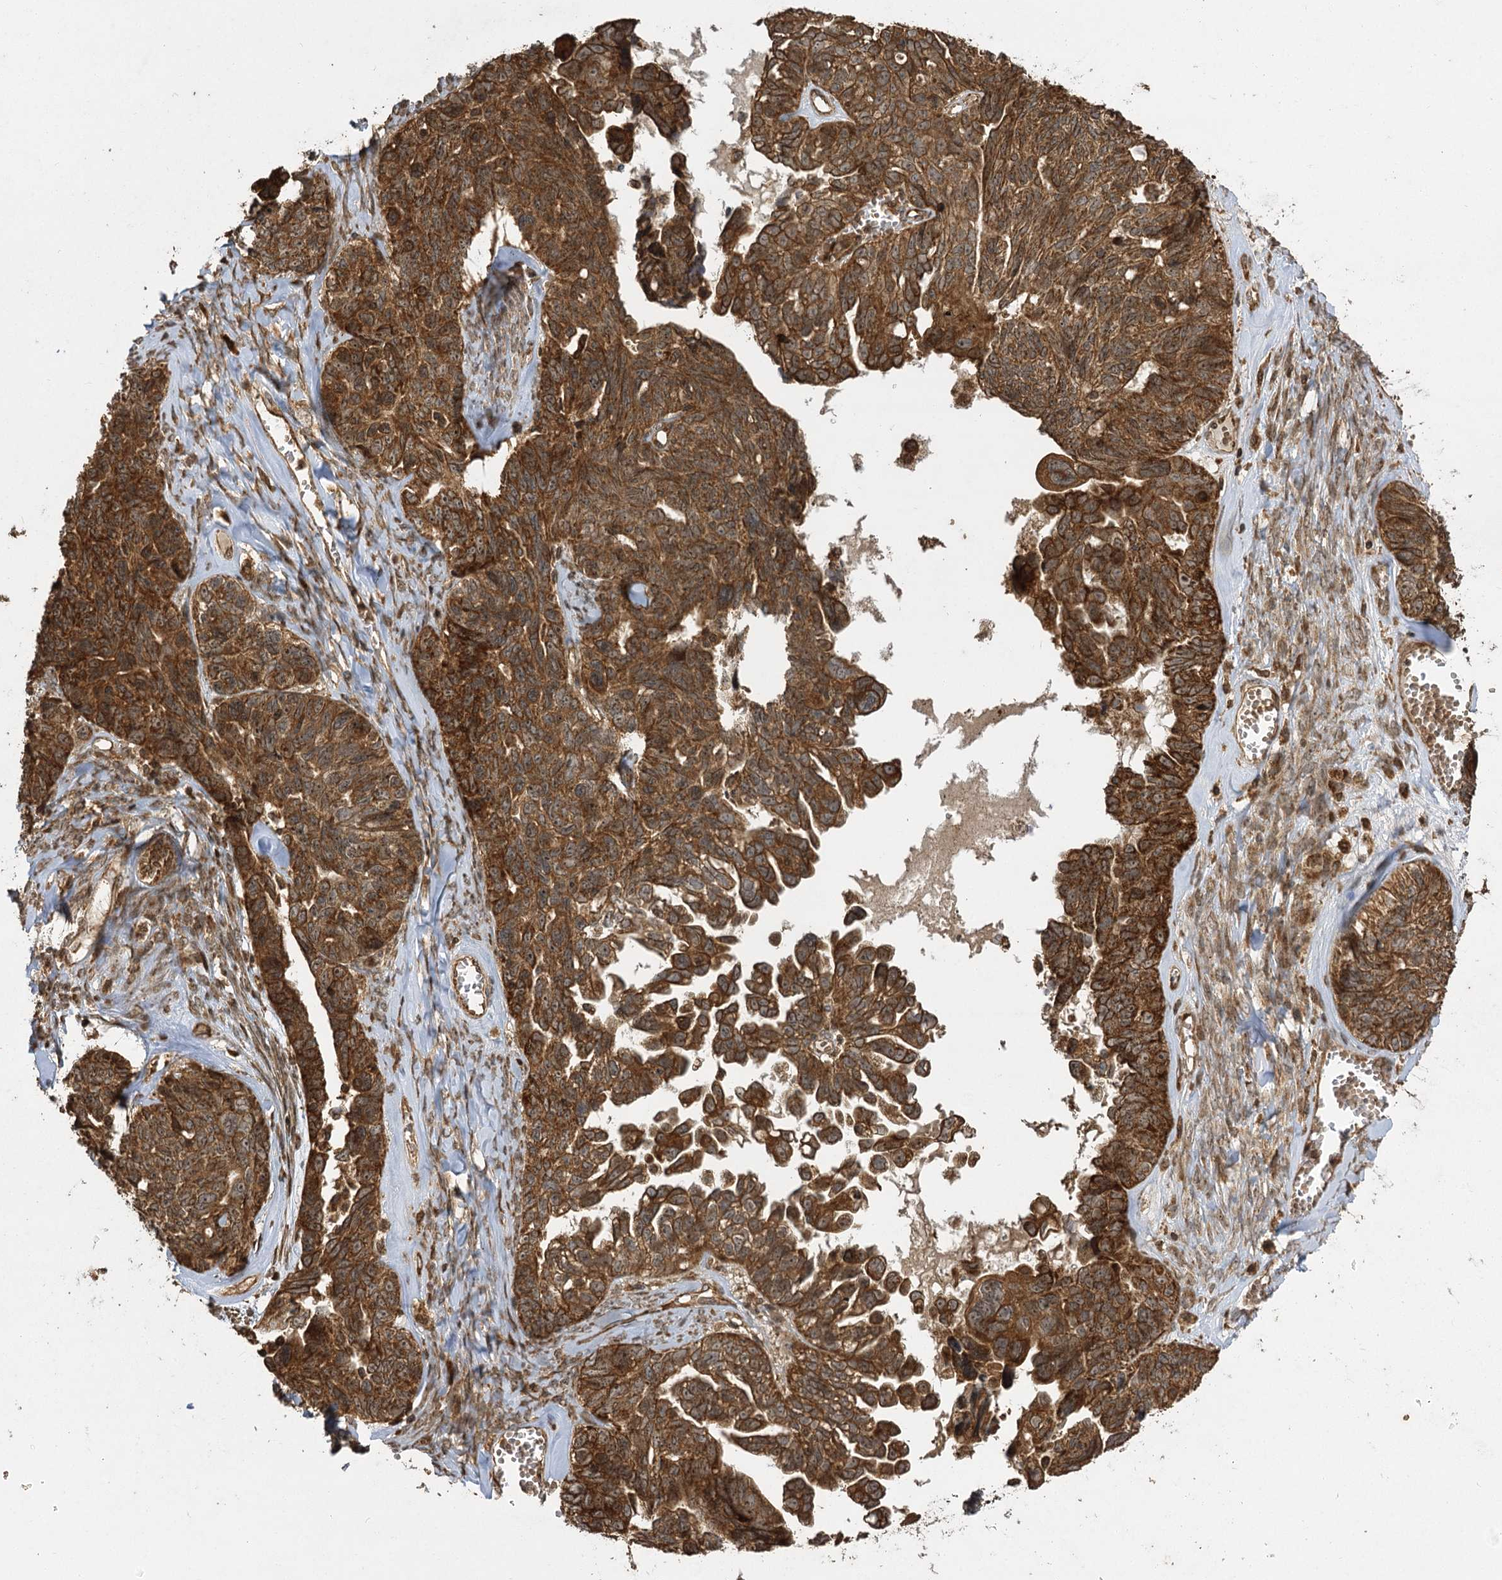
{"staining": {"intensity": "strong", "quantity": ">75%", "location": "cytoplasmic/membranous,nuclear"}, "tissue": "ovarian cancer", "cell_type": "Tumor cells", "image_type": "cancer", "snomed": [{"axis": "morphology", "description": "Cystadenocarcinoma, serous, NOS"}, {"axis": "topography", "description": "Ovary"}], "caption": "Immunohistochemistry micrograph of ovarian cancer (serous cystadenocarcinoma) stained for a protein (brown), which displays high levels of strong cytoplasmic/membranous and nuclear staining in about >75% of tumor cells.", "gene": "IL11RA", "patient": {"sex": "female", "age": 79}}